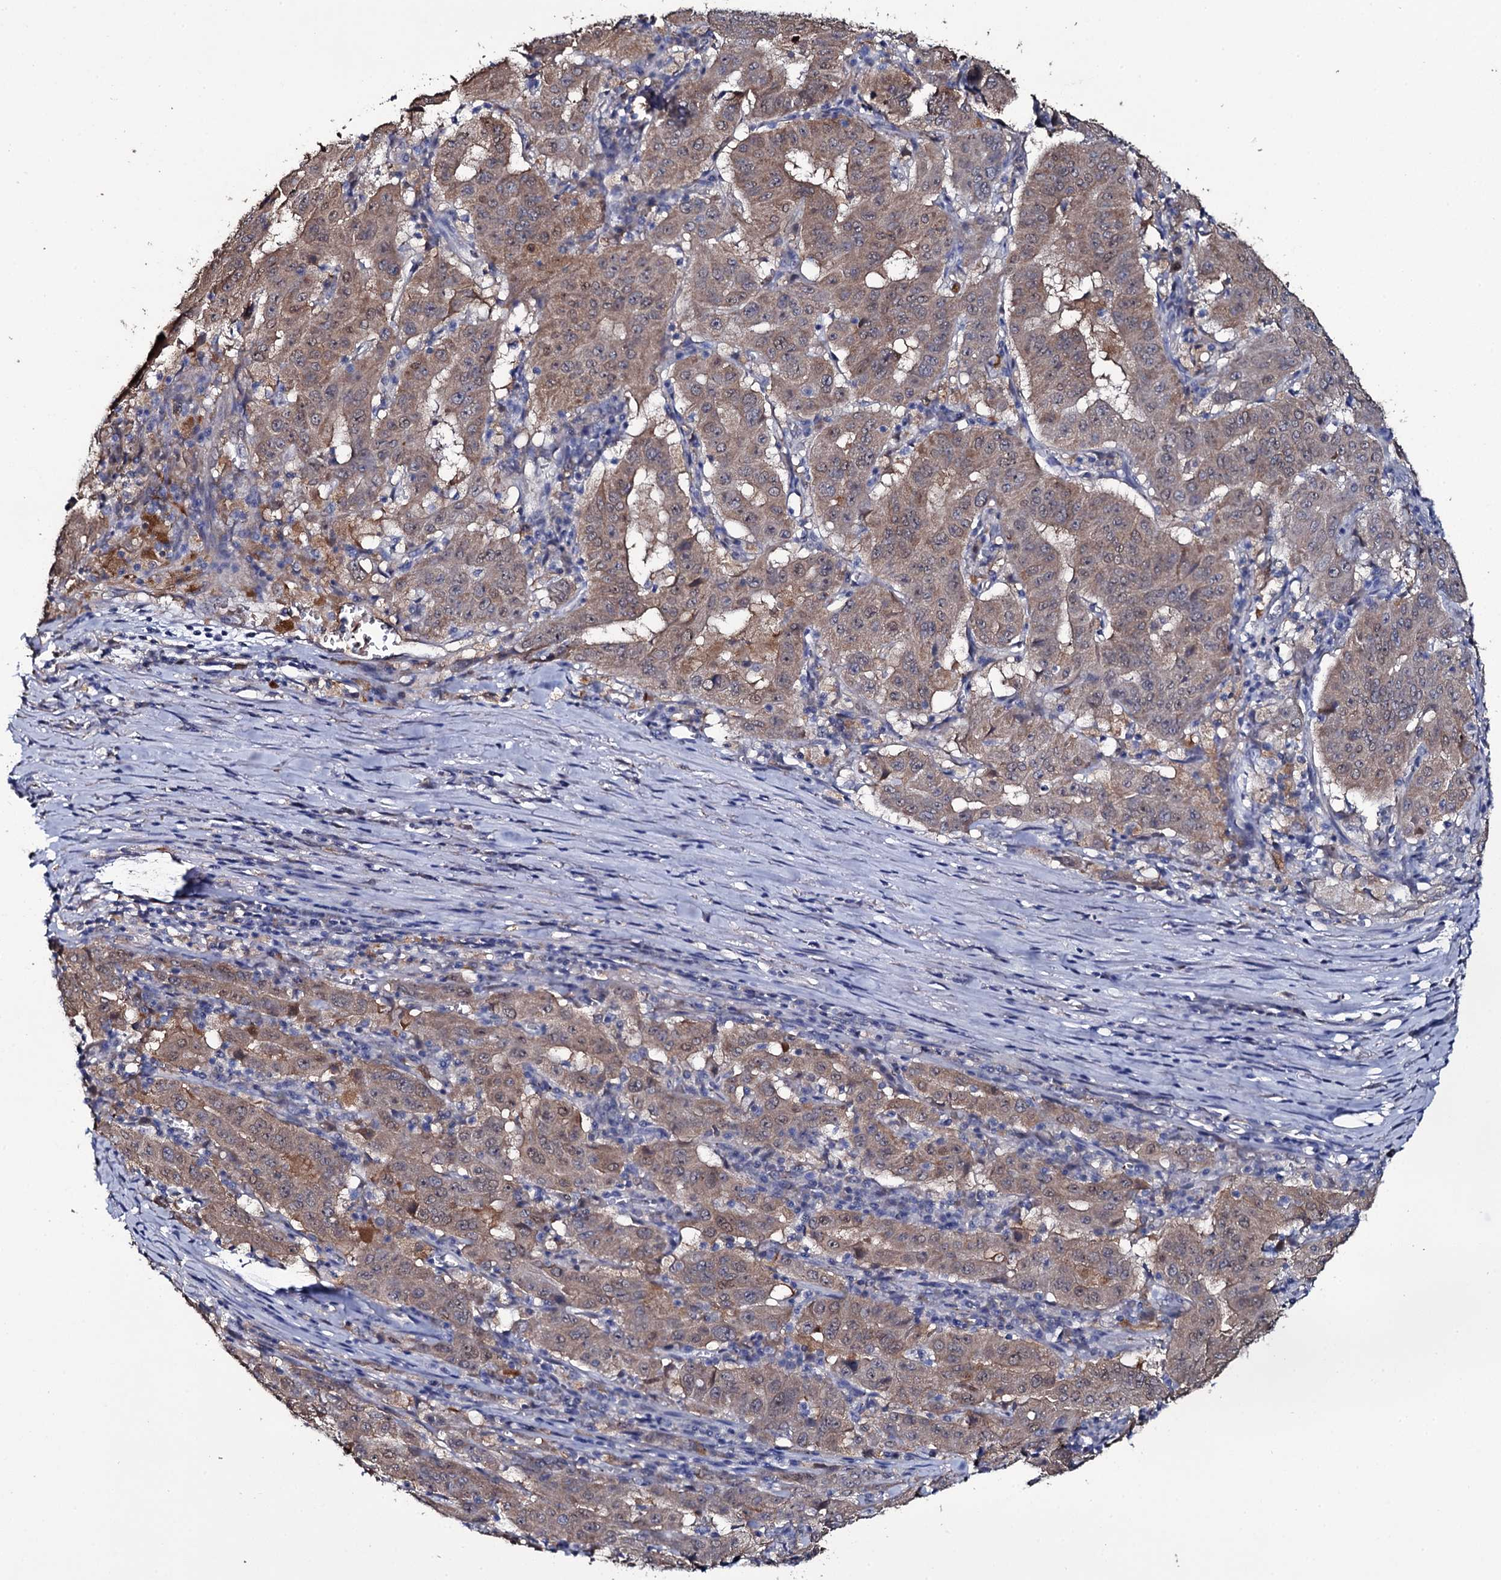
{"staining": {"intensity": "moderate", "quantity": ">75%", "location": "cytoplasmic/membranous"}, "tissue": "pancreatic cancer", "cell_type": "Tumor cells", "image_type": "cancer", "snomed": [{"axis": "morphology", "description": "Adenocarcinoma, NOS"}, {"axis": "topography", "description": "Pancreas"}], "caption": "Immunohistochemistry image of neoplastic tissue: pancreatic adenocarcinoma stained using immunohistochemistry exhibits medium levels of moderate protein expression localized specifically in the cytoplasmic/membranous of tumor cells, appearing as a cytoplasmic/membranous brown color.", "gene": "CRYL1", "patient": {"sex": "male", "age": 63}}